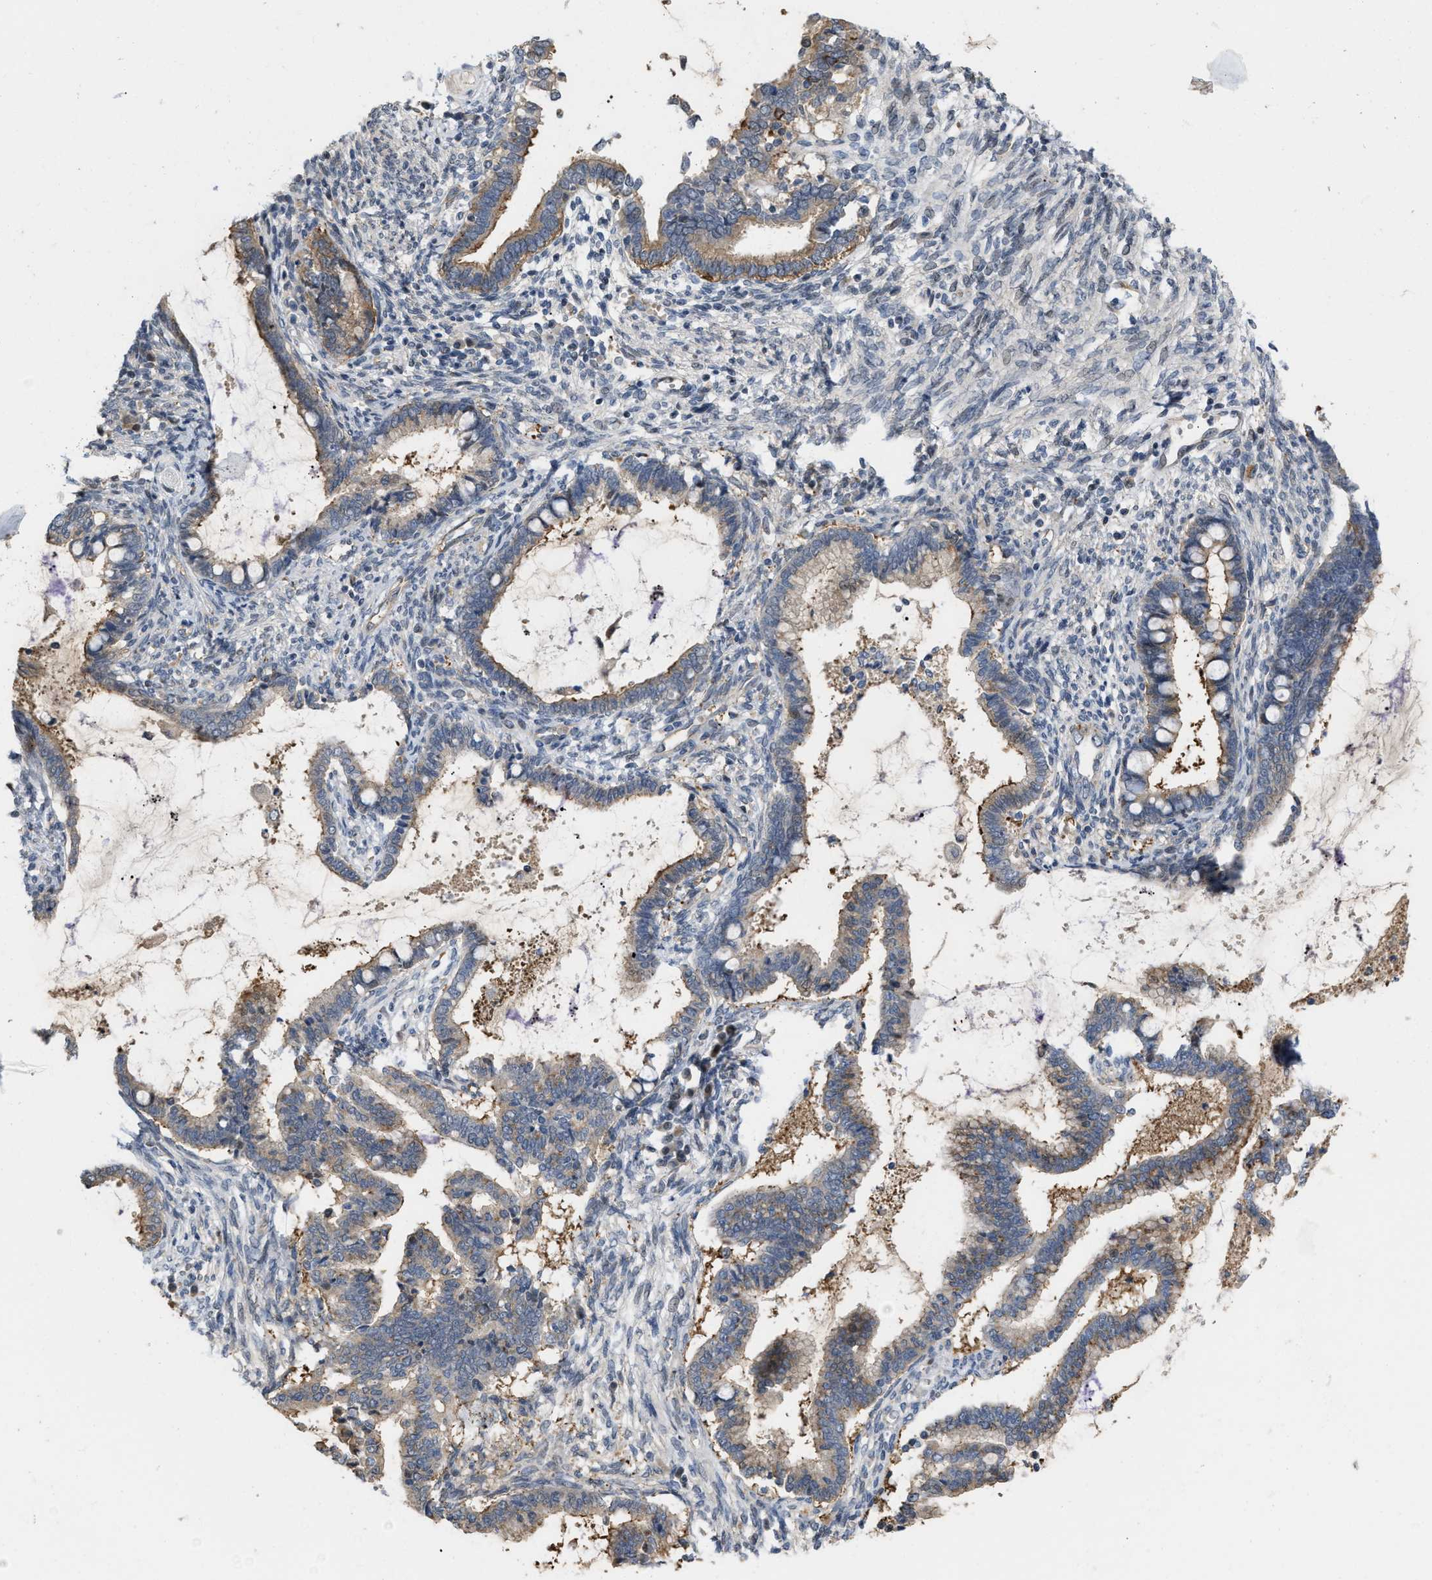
{"staining": {"intensity": "weak", "quantity": ">75%", "location": "cytoplasmic/membranous"}, "tissue": "cervical cancer", "cell_type": "Tumor cells", "image_type": "cancer", "snomed": [{"axis": "morphology", "description": "Adenocarcinoma, NOS"}, {"axis": "topography", "description": "Cervix"}], "caption": "This histopathology image shows IHC staining of human cervical cancer, with low weak cytoplasmic/membranous positivity in about >75% of tumor cells.", "gene": "CSNK1A1", "patient": {"sex": "female", "age": 44}}